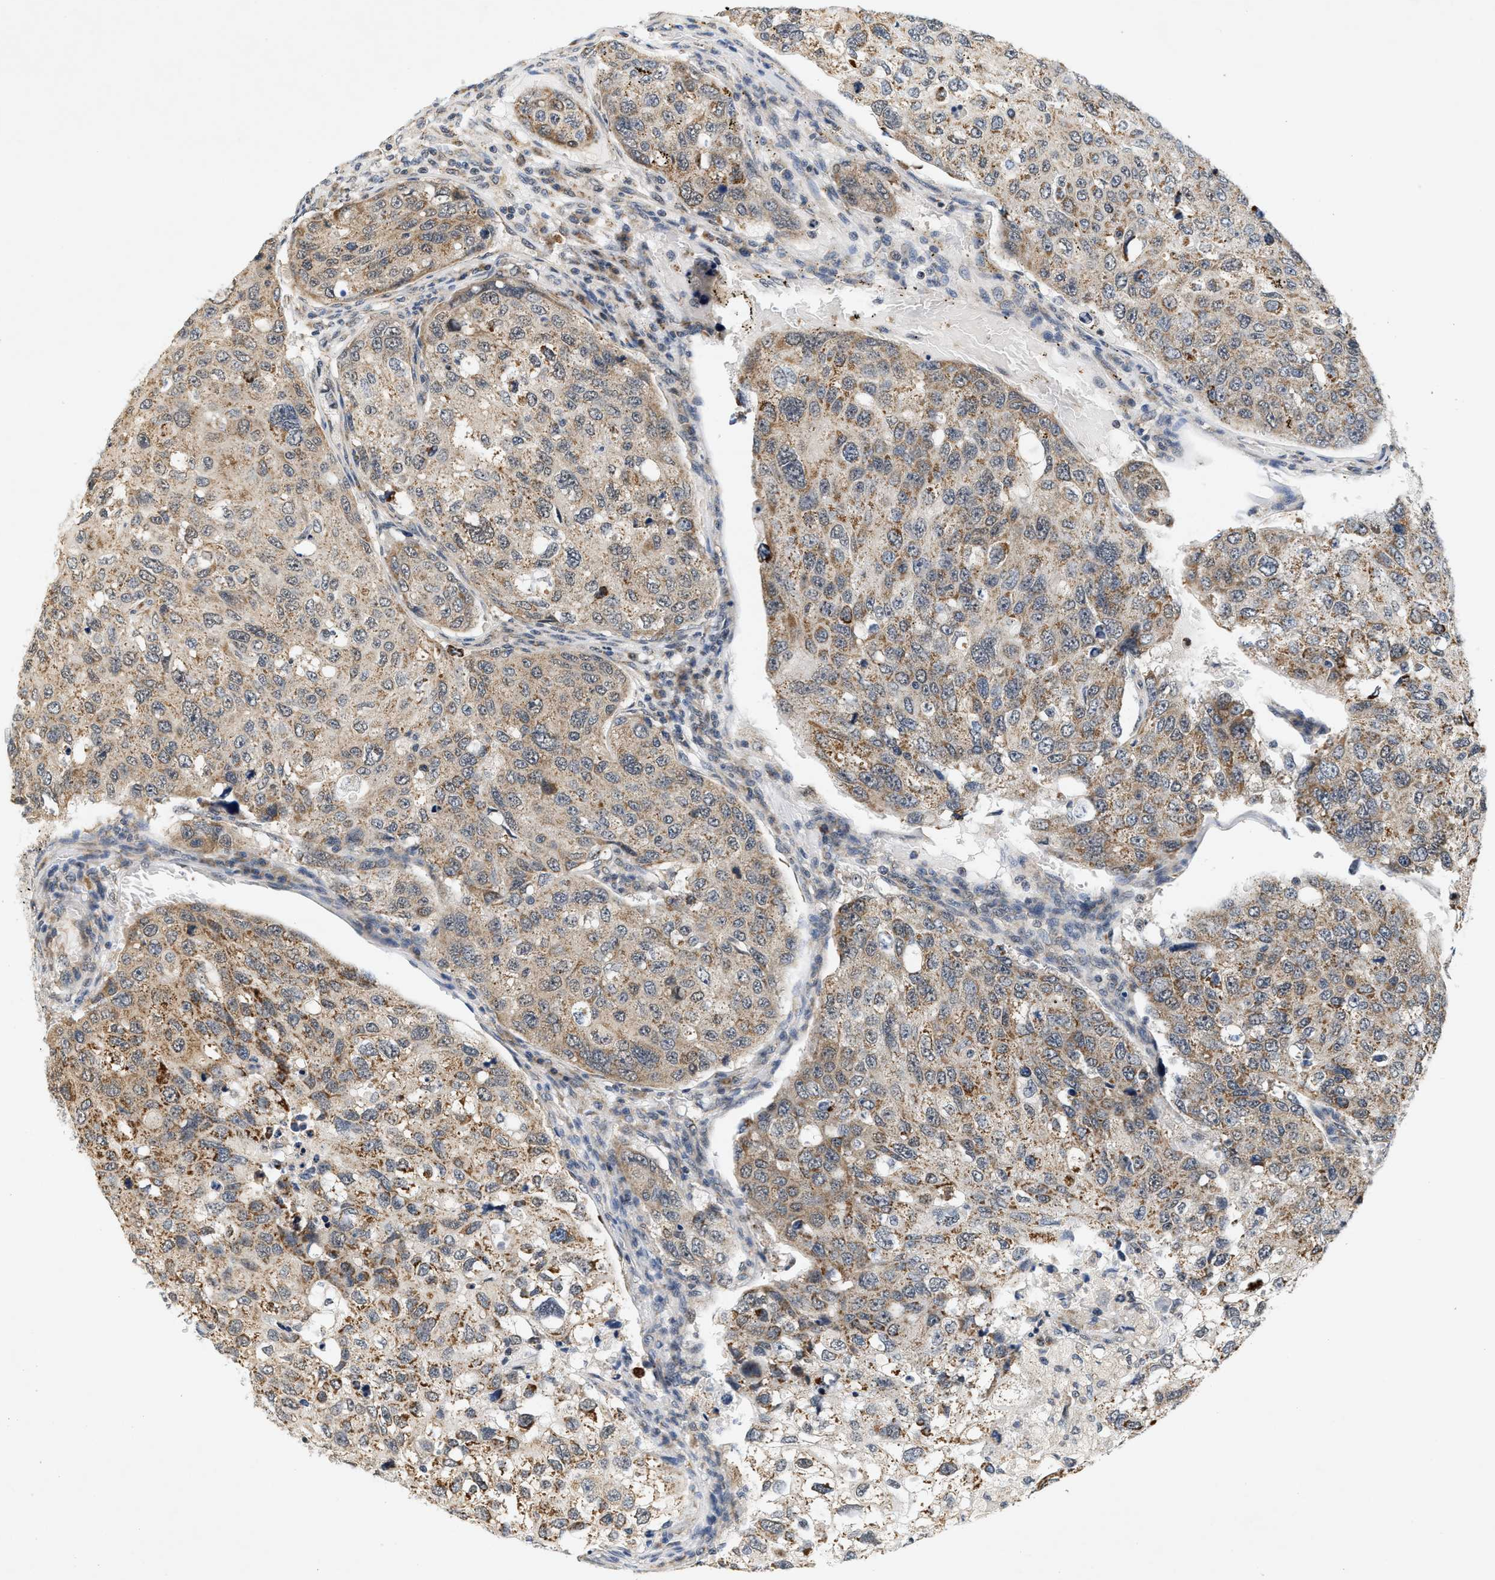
{"staining": {"intensity": "moderate", "quantity": ">75%", "location": "cytoplasmic/membranous"}, "tissue": "urothelial cancer", "cell_type": "Tumor cells", "image_type": "cancer", "snomed": [{"axis": "morphology", "description": "Urothelial carcinoma, High grade"}, {"axis": "topography", "description": "Lymph node"}, {"axis": "topography", "description": "Urinary bladder"}], "caption": "The immunohistochemical stain labels moderate cytoplasmic/membranous positivity in tumor cells of urothelial carcinoma (high-grade) tissue. (DAB = brown stain, brightfield microscopy at high magnification).", "gene": "GIGYF1", "patient": {"sex": "male", "age": 51}}